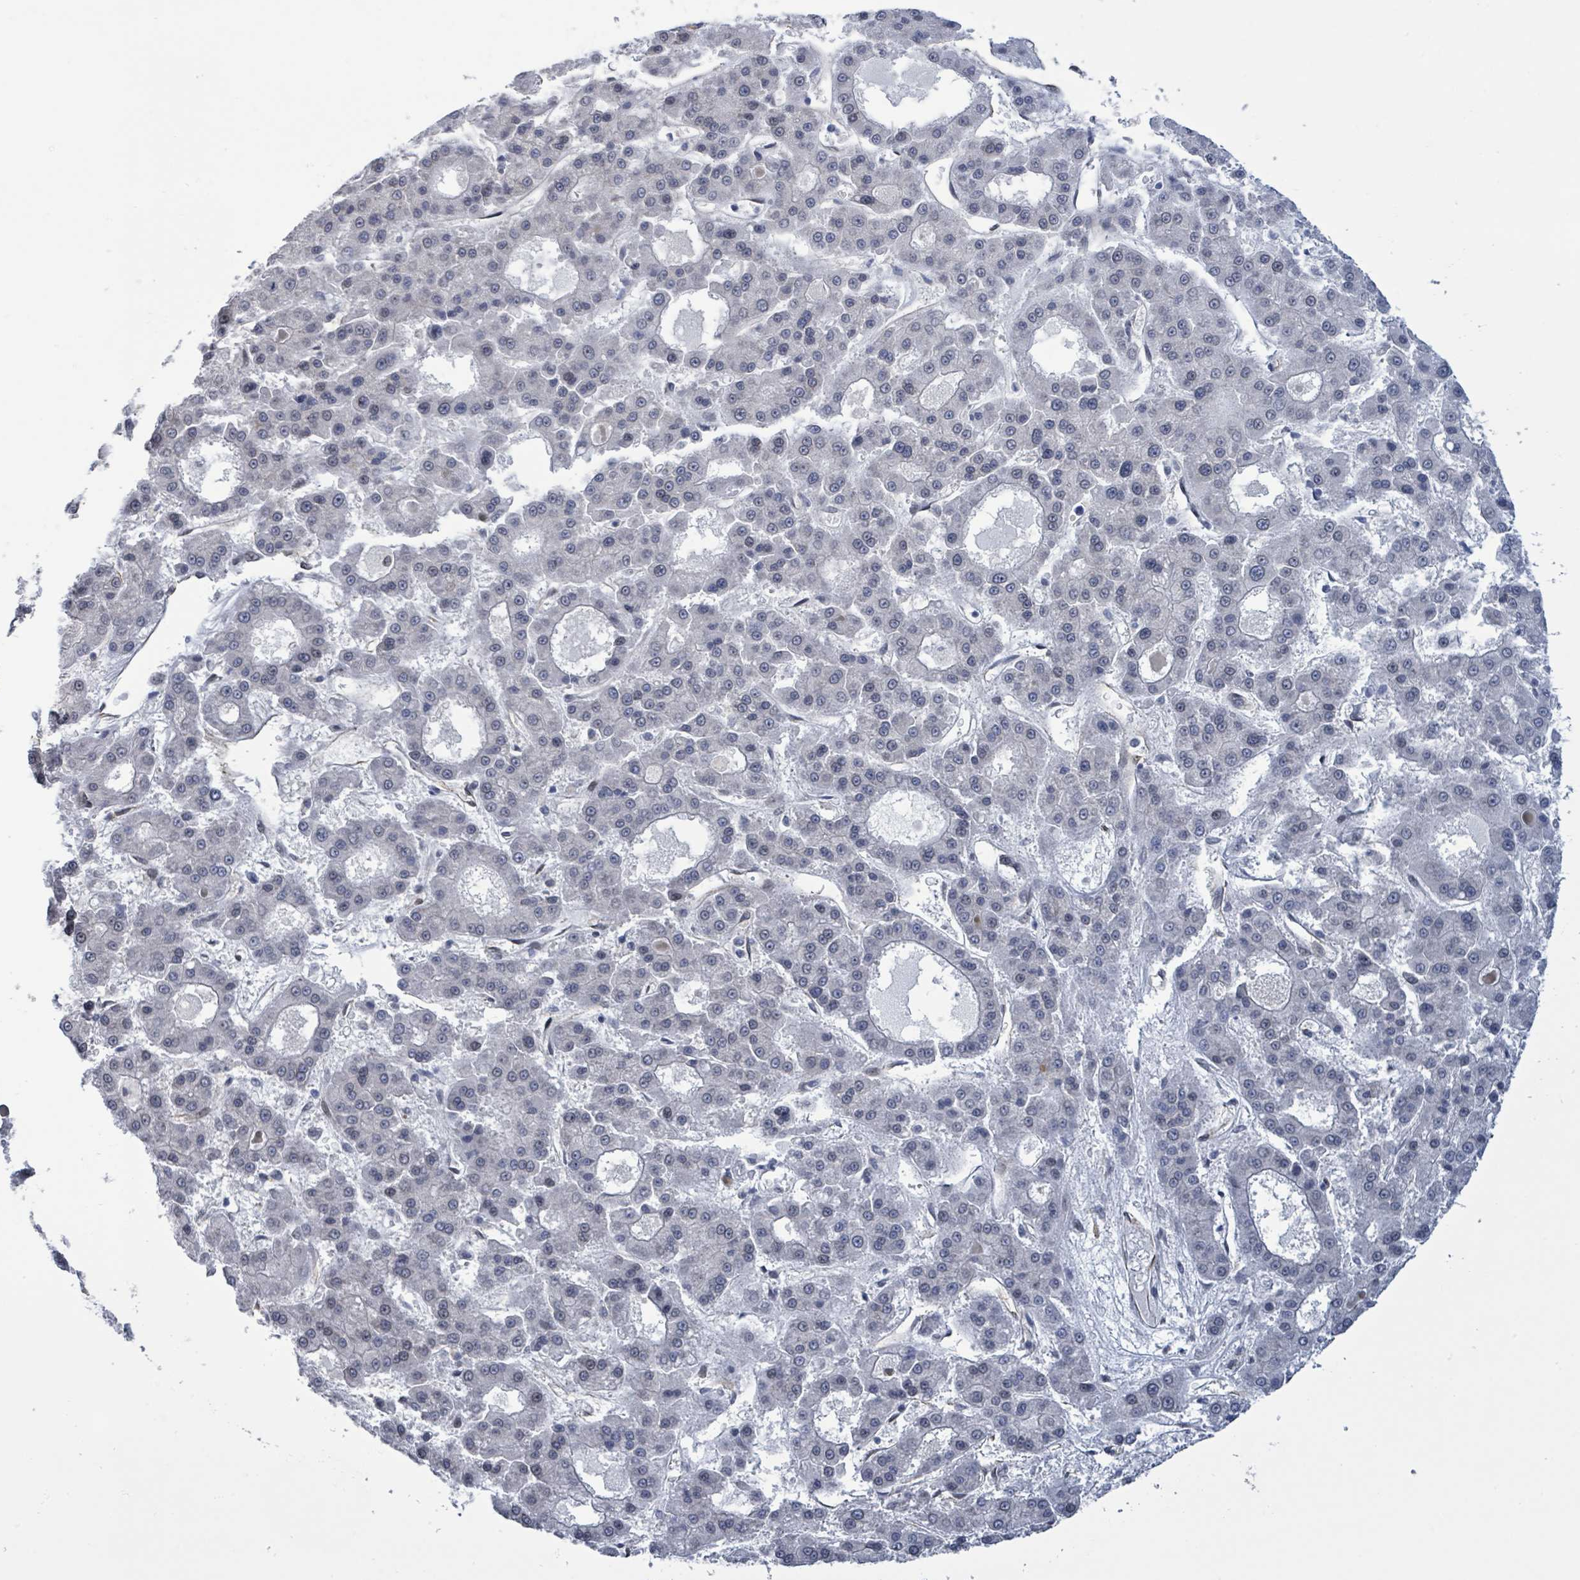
{"staining": {"intensity": "negative", "quantity": "none", "location": "none"}, "tissue": "liver cancer", "cell_type": "Tumor cells", "image_type": "cancer", "snomed": [{"axis": "morphology", "description": "Carcinoma, Hepatocellular, NOS"}, {"axis": "topography", "description": "Liver"}], "caption": "Tumor cells show no significant positivity in liver cancer.", "gene": "RRN3", "patient": {"sex": "male", "age": 70}}